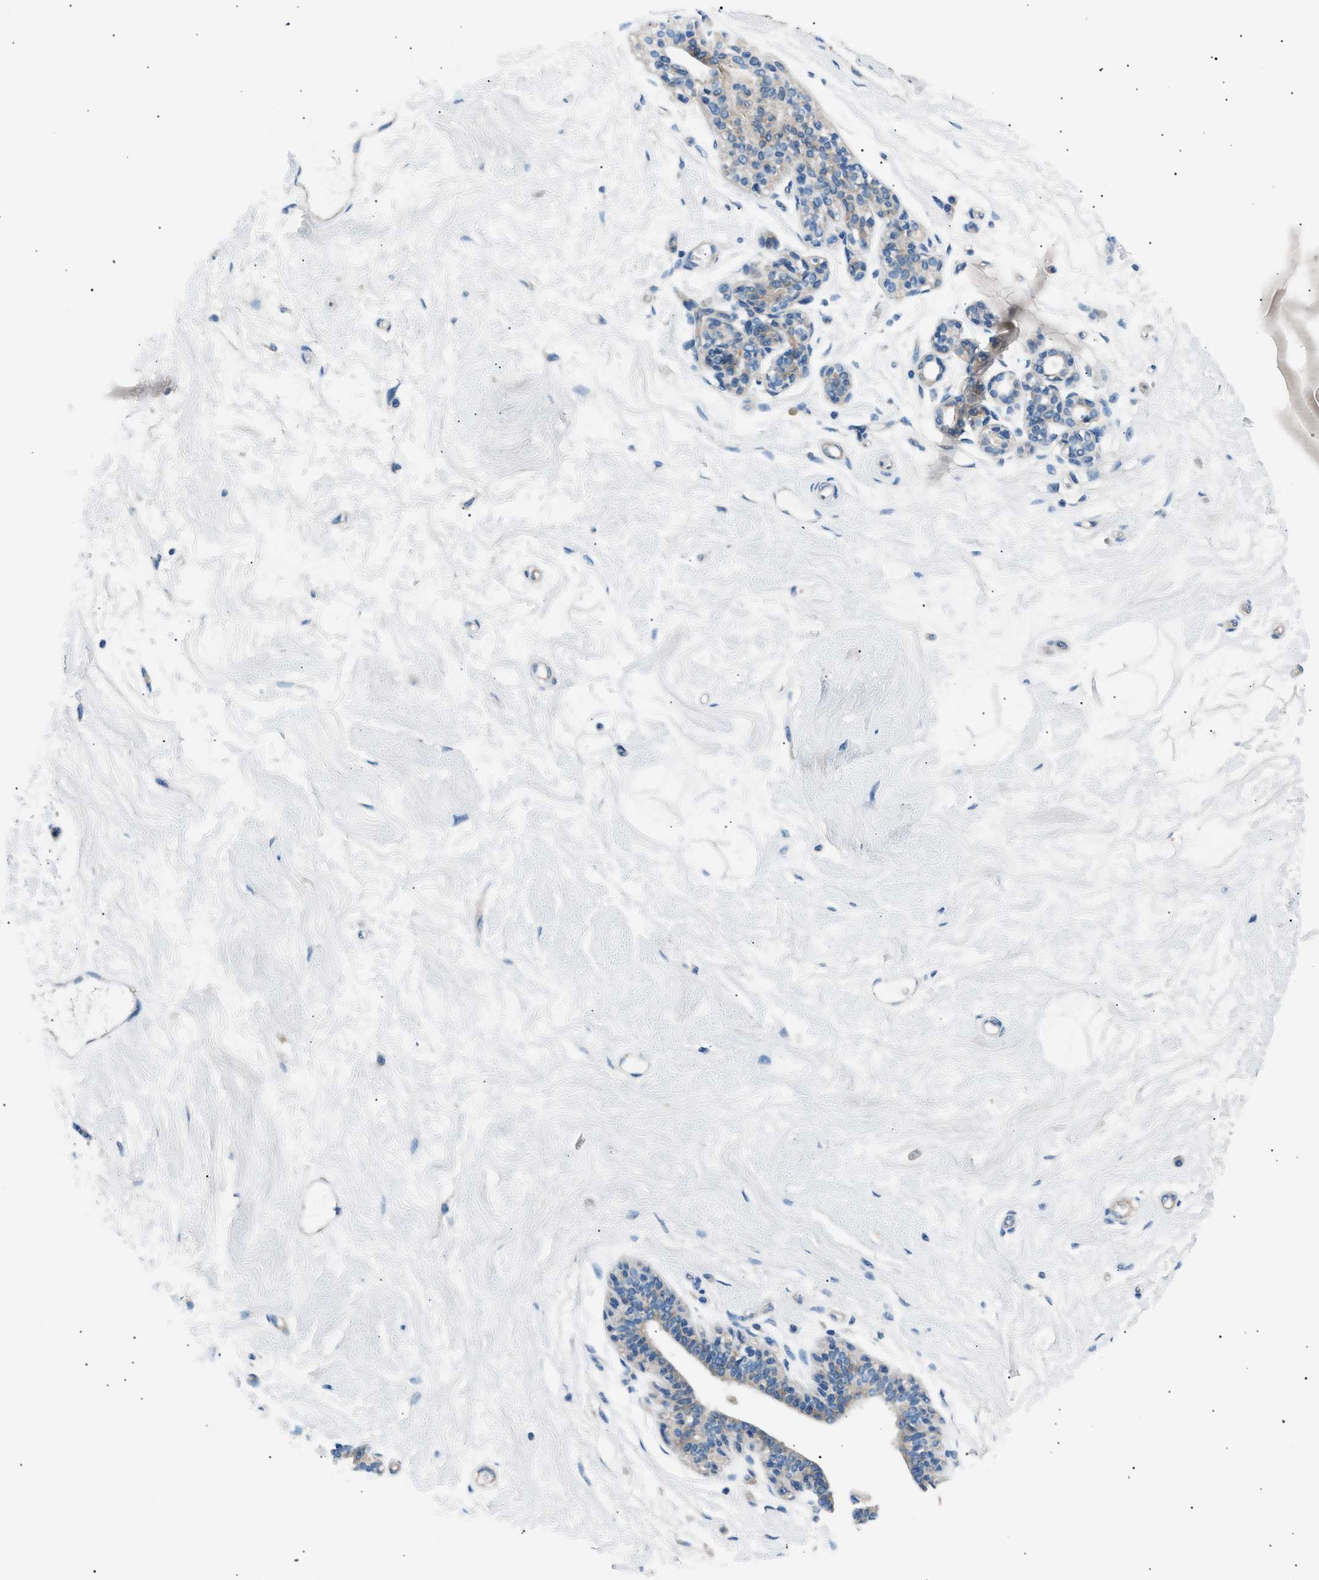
{"staining": {"intensity": "negative", "quantity": "none", "location": "none"}, "tissue": "breast", "cell_type": "Adipocytes", "image_type": "normal", "snomed": [{"axis": "morphology", "description": "Normal tissue, NOS"}, {"axis": "morphology", "description": "Lobular carcinoma"}, {"axis": "topography", "description": "Breast"}], "caption": "Immunohistochemistry of unremarkable human breast demonstrates no positivity in adipocytes. (Brightfield microscopy of DAB (3,3'-diaminobenzidine) immunohistochemistry (IHC) at high magnification).", "gene": "LRRC37B", "patient": {"sex": "female", "age": 59}}